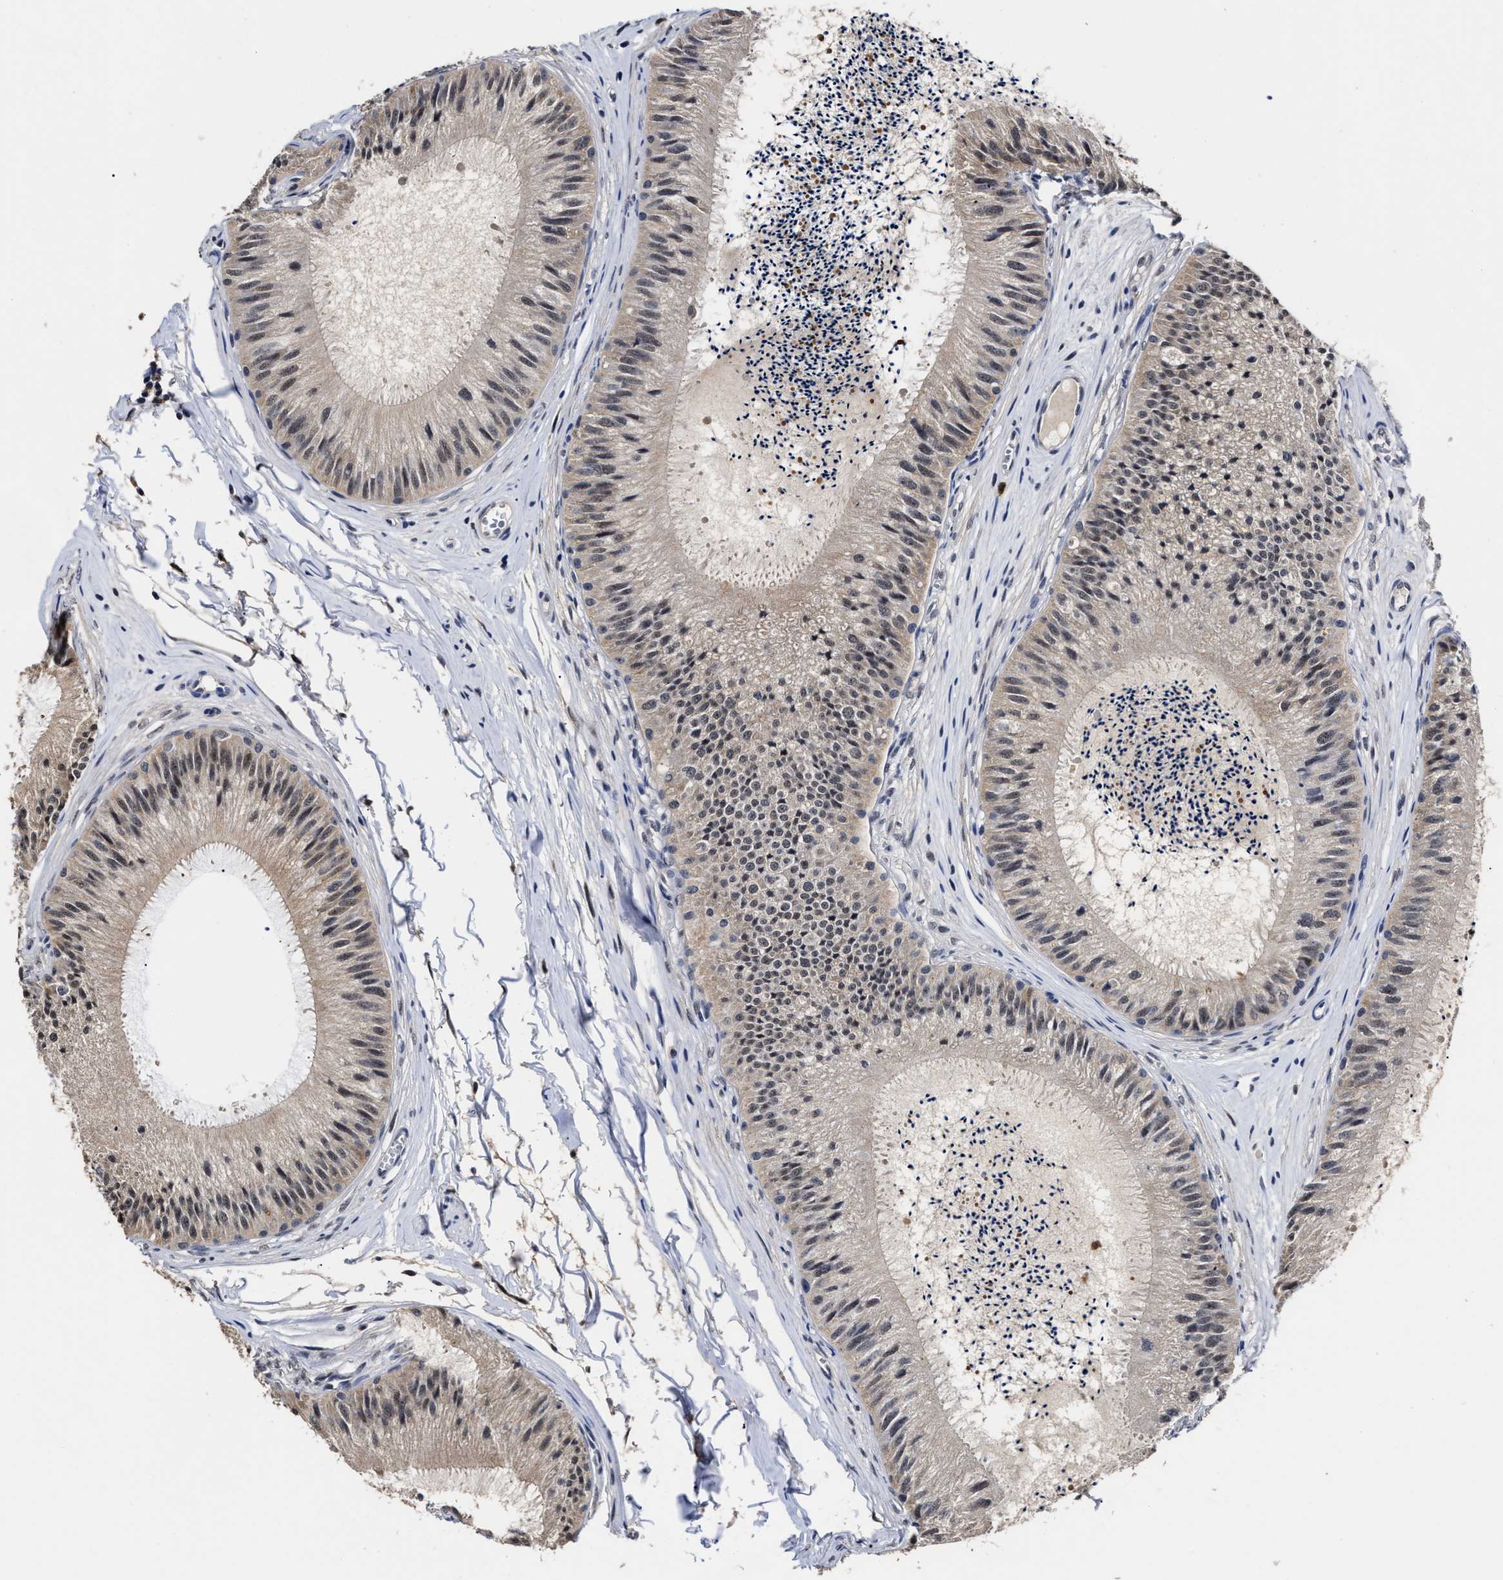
{"staining": {"intensity": "moderate", "quantity": "<25%", "location": "nuclear"}, "tissue": "epididymis", "cell_type": "Glandular cells", "image_type": "normal", "snomed": [{"axis": "morphology", "description": "Normal tissue, NOS"}, {"axis": "topography", "description": "Epididymis"}], "caption": "Moderate nuclear positivity for a protein is appreciated in approximately <25% of glandular cells of normal epididymis using immunohistochemistry (IHC).", "gene": "PRPF4B", "patient": {"sex": "male", "age": 31}}